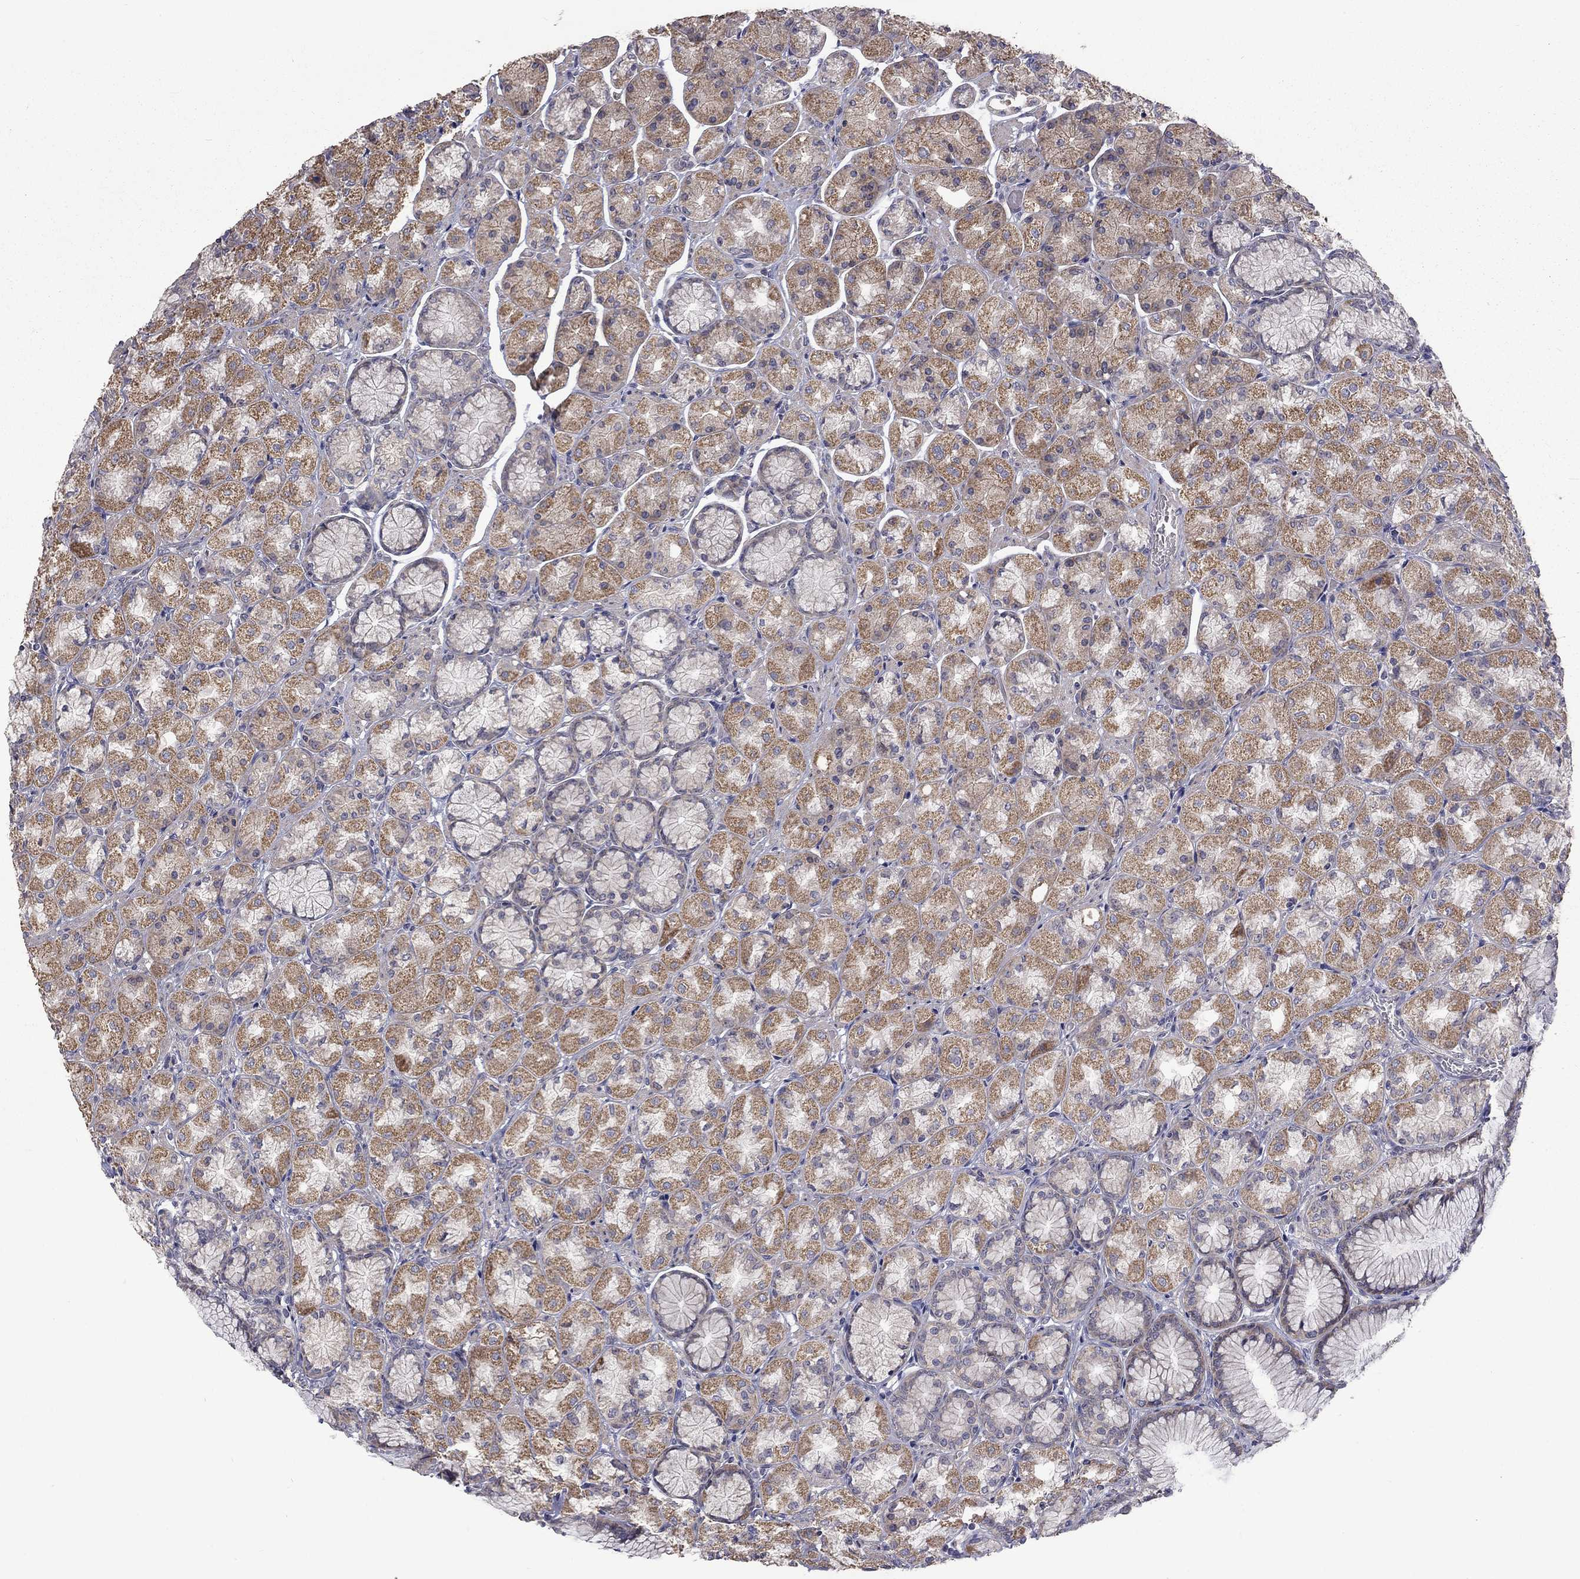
{"staining": {"intensity": "moderate", "quantity": "25%-75%", "location": "cytoplasmic/membranous"}, "tissue": "stomach", "cell_type": "Glandular cells", "image_type": "normal", "snomed": [{"axis": "morphology", "description": "Normal tissue, NOS"}, {"axis": "morphology", "description": "Adenocarcinoma, NOS"}, {"axis": "morphology", "description": "Adenocarcinoma, High grade"}, {"axis": "topography", "description": "Stomach, upper"}, {"axis": "topography", "description": "Stomach"}], "caption": "Immunohistochemical staining of unremarkable human stomach reveals moderate cytoplasmic/membranous protein positivity in about 25%-75% of glandular cells.", "gene": "SLC39A14", "patient": {"sex": "female", "age": 65}}